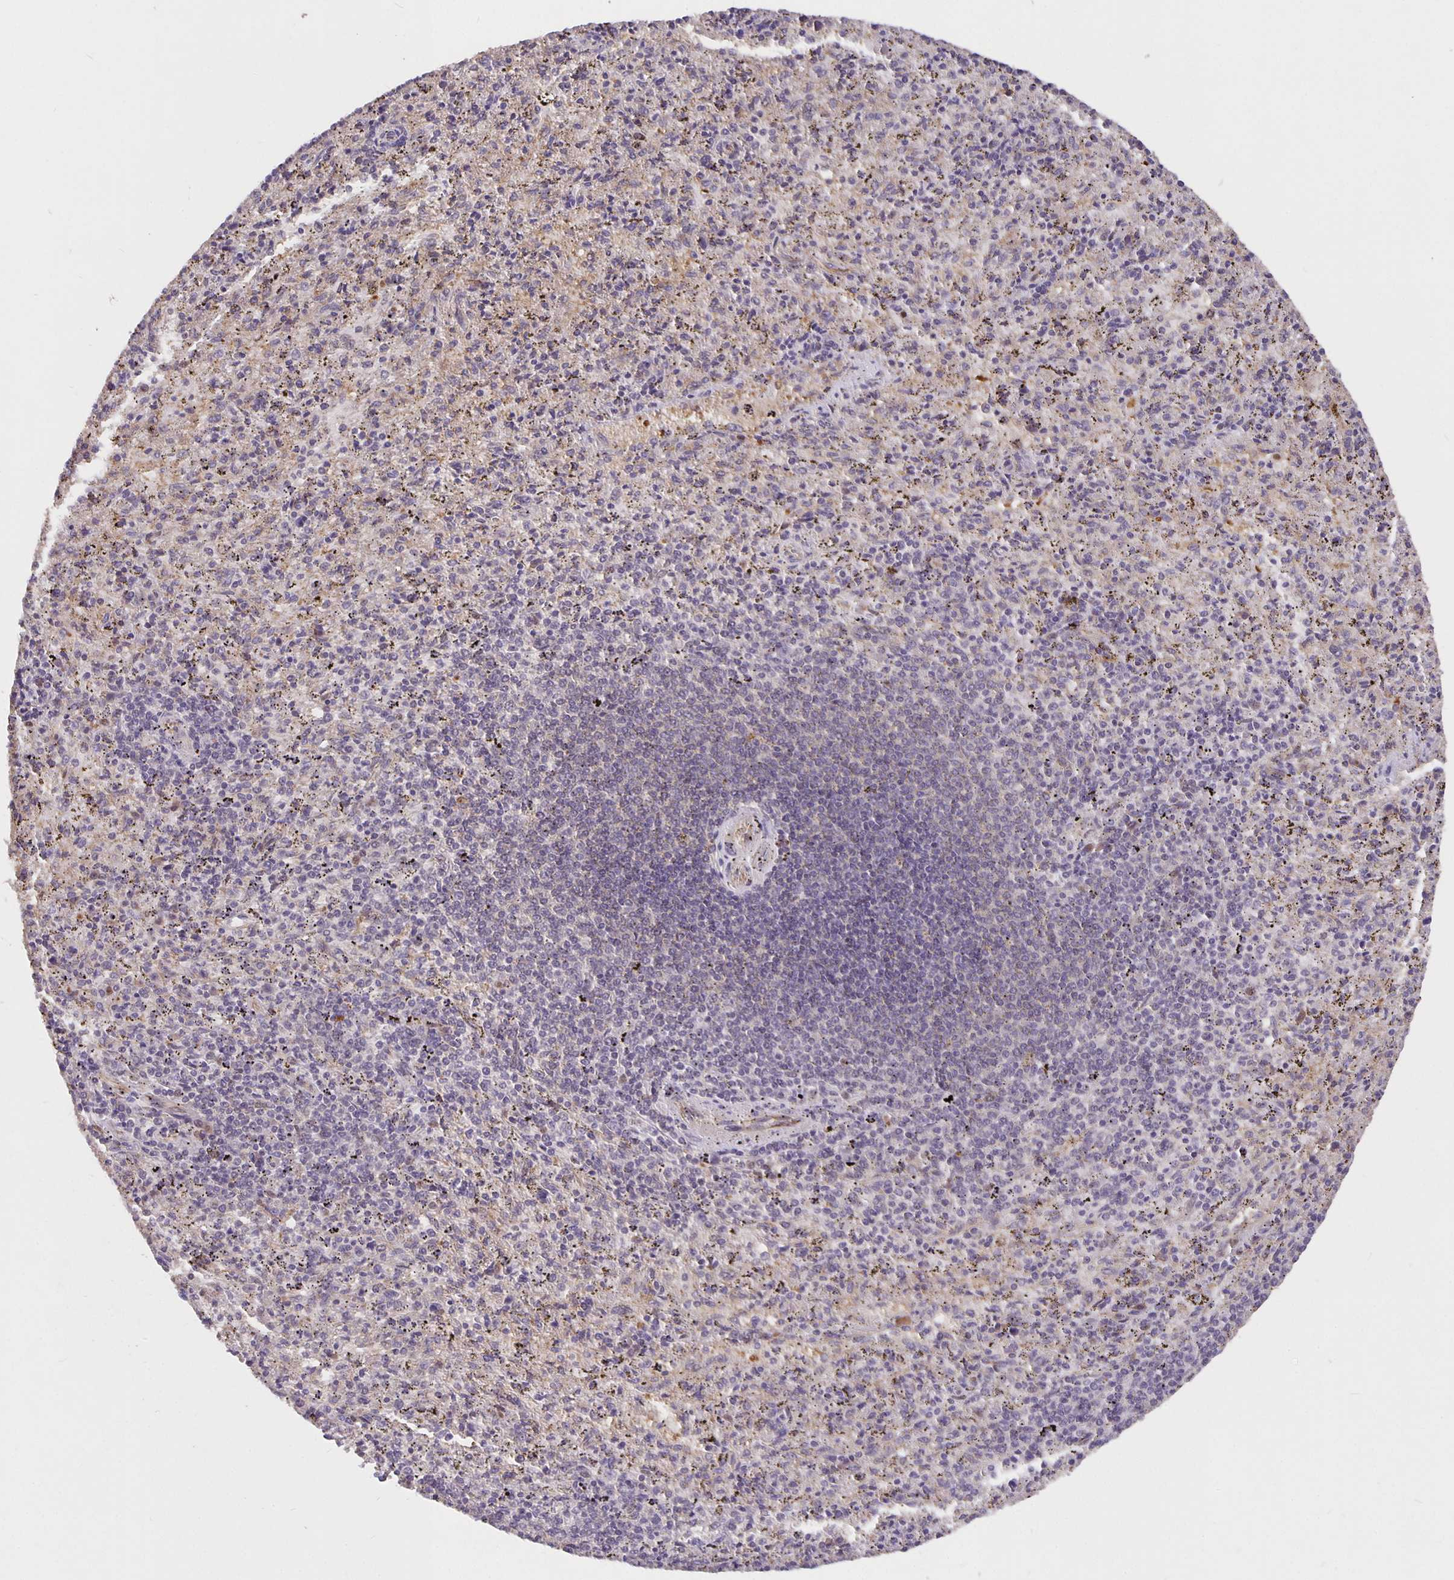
{"staining": {"intensity": "negative", "quantity": "none", "location": "none"}, "tissue": "spleen", "cell_type": "Cells in red pulp", "image_type": "normal", "snomed": [{"axis": "morphology", "description": "Normal tissue, NOS"}, {"axis": "topography", "description": "Spleen"}], "caption": "The micrograph exhibits no staining of cells in red pulp in benign spleen.", "gene": "NOG", "patient": {"sex": "male", "age": 57}}